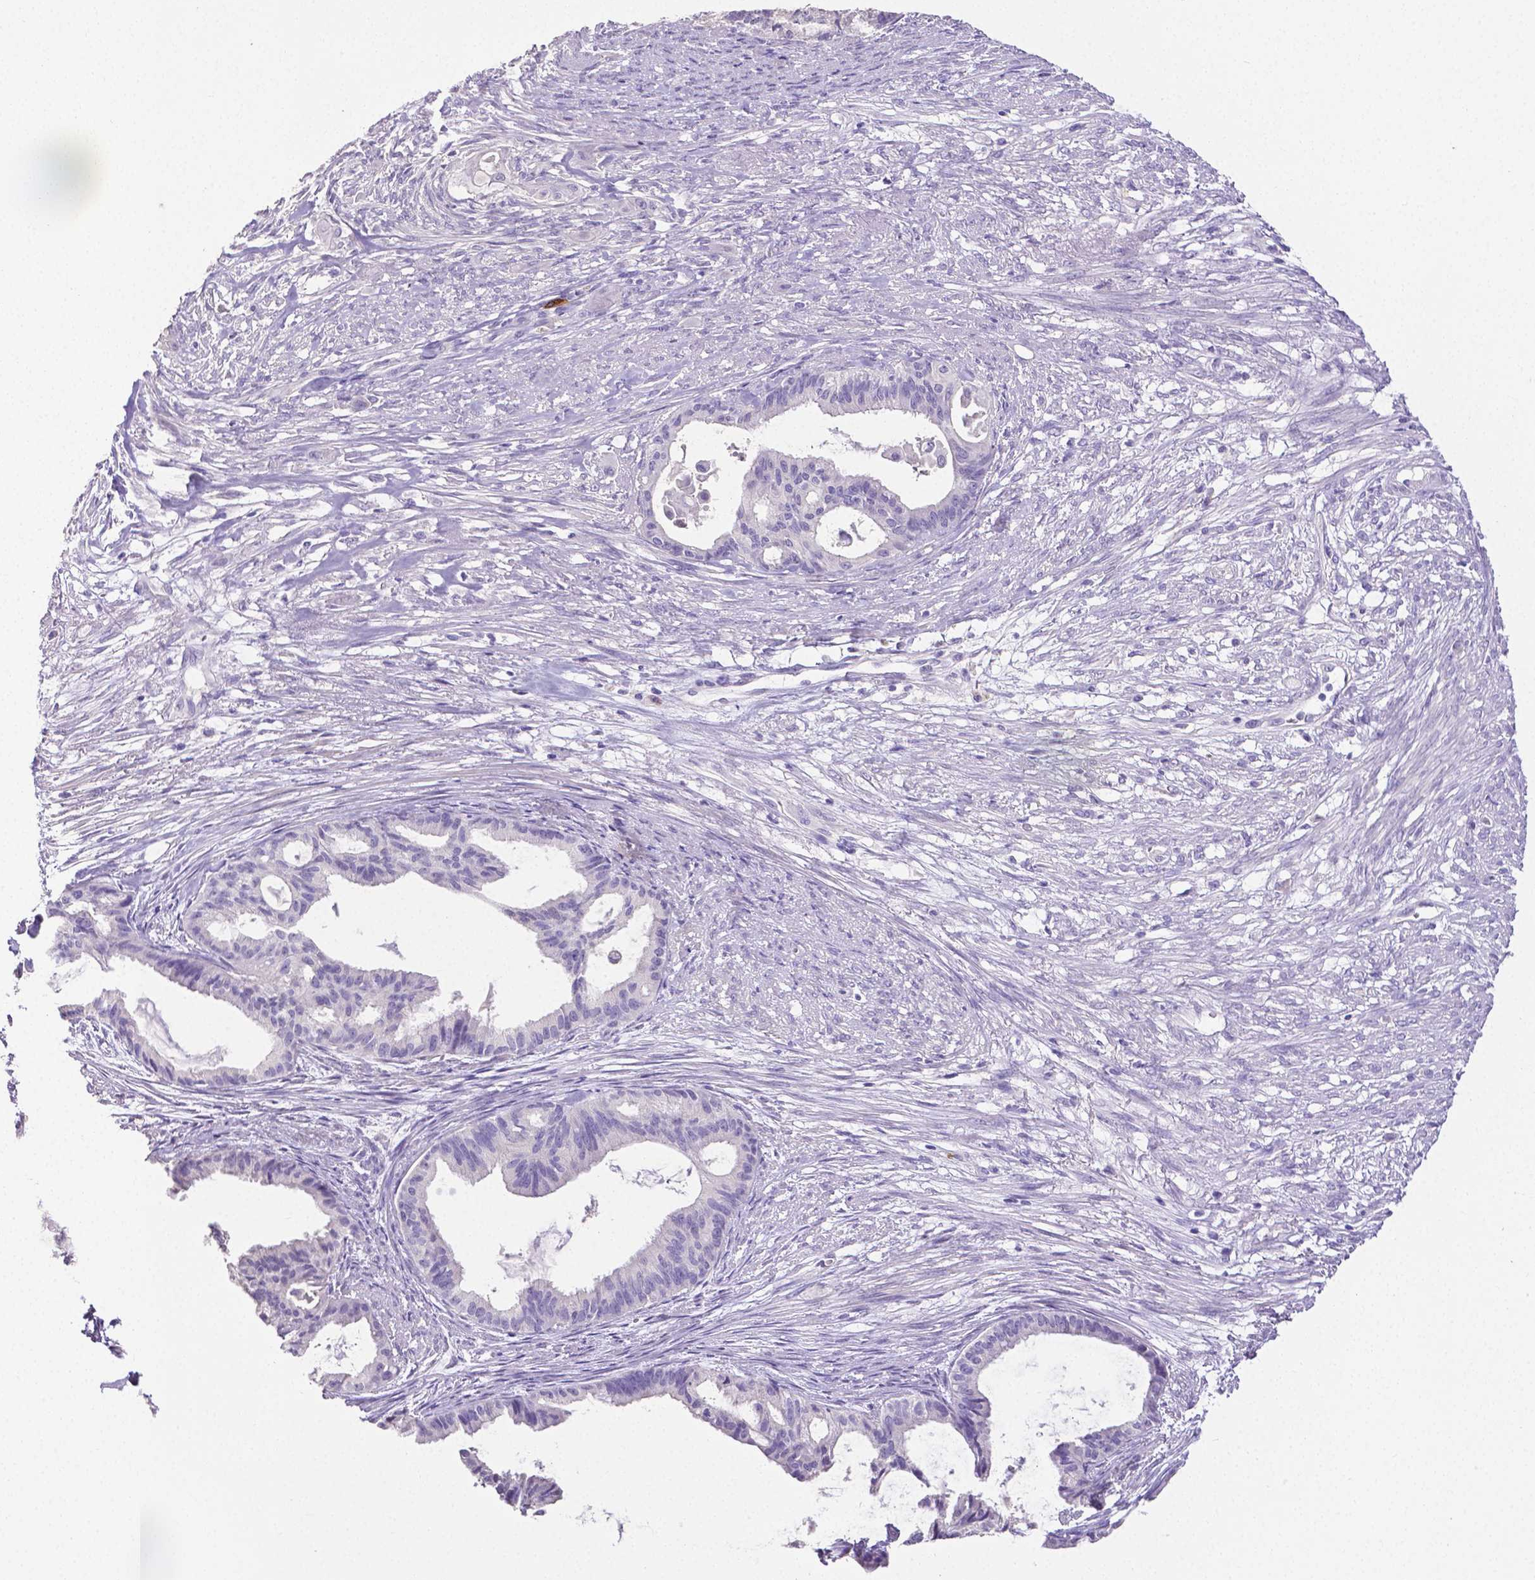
{"staining": {"intensity": "negative", "quantity": "none", "location": "none"}, "tissue": "endometrial cancer", "cell_type": "Tumor cells", "image_type": "cancer", "snomed": [{"axis": "morphology", "description": "Adenocarcinoma, NOS"}, {"axis": "topography", "description": "Endometrium"}], "caption": "Image shows no significant protein staining in tumor cells of adenocarcinoma (endometrial).", "gene": "MMP9", "patient": {"sex": "female", "age": 86}}